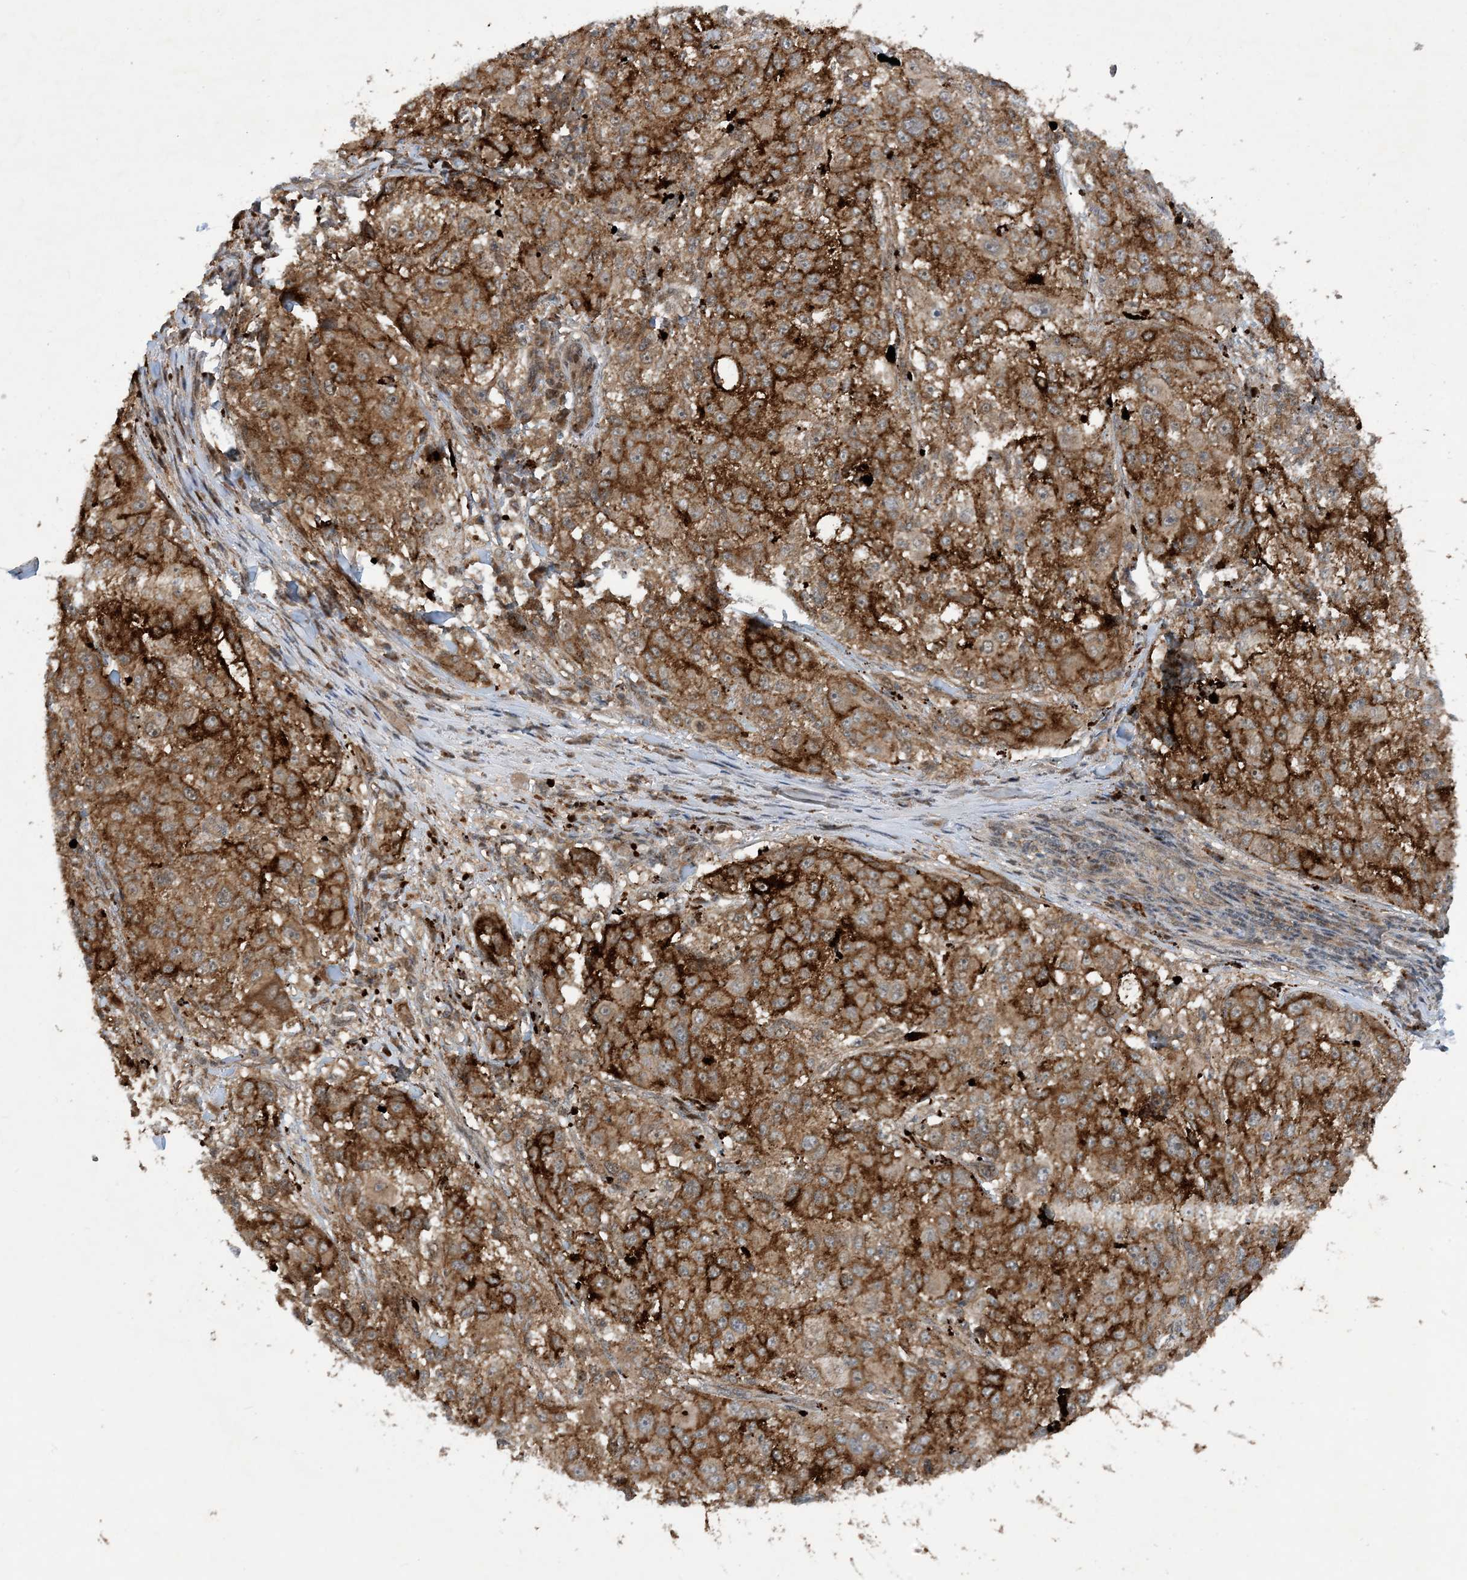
{"staining": {"intensity": "strong", "quantity": "25%-75%", "location": "cytoplasmic/membranous"}, "tissue": "melanoma", "cell_type": "Tumor cells", "image_type": "cancer", "snomed": [{"axis": "morphology", "description": "Necrosis, NOS"}, {"axis": "morphology", "description": "Malignant melanoma, NOS"}, {"axis": "topography", "description": "Skin"}], "caption": "A micrograph showing strong cytoplasmic/membranous expression in approximately 25%-75% of tumor cells in malignant melanoma, as visualized by brown immunohistochemical staining.", "gene": "HEMK1", "patient": {"sex": "female", "age": 87}}